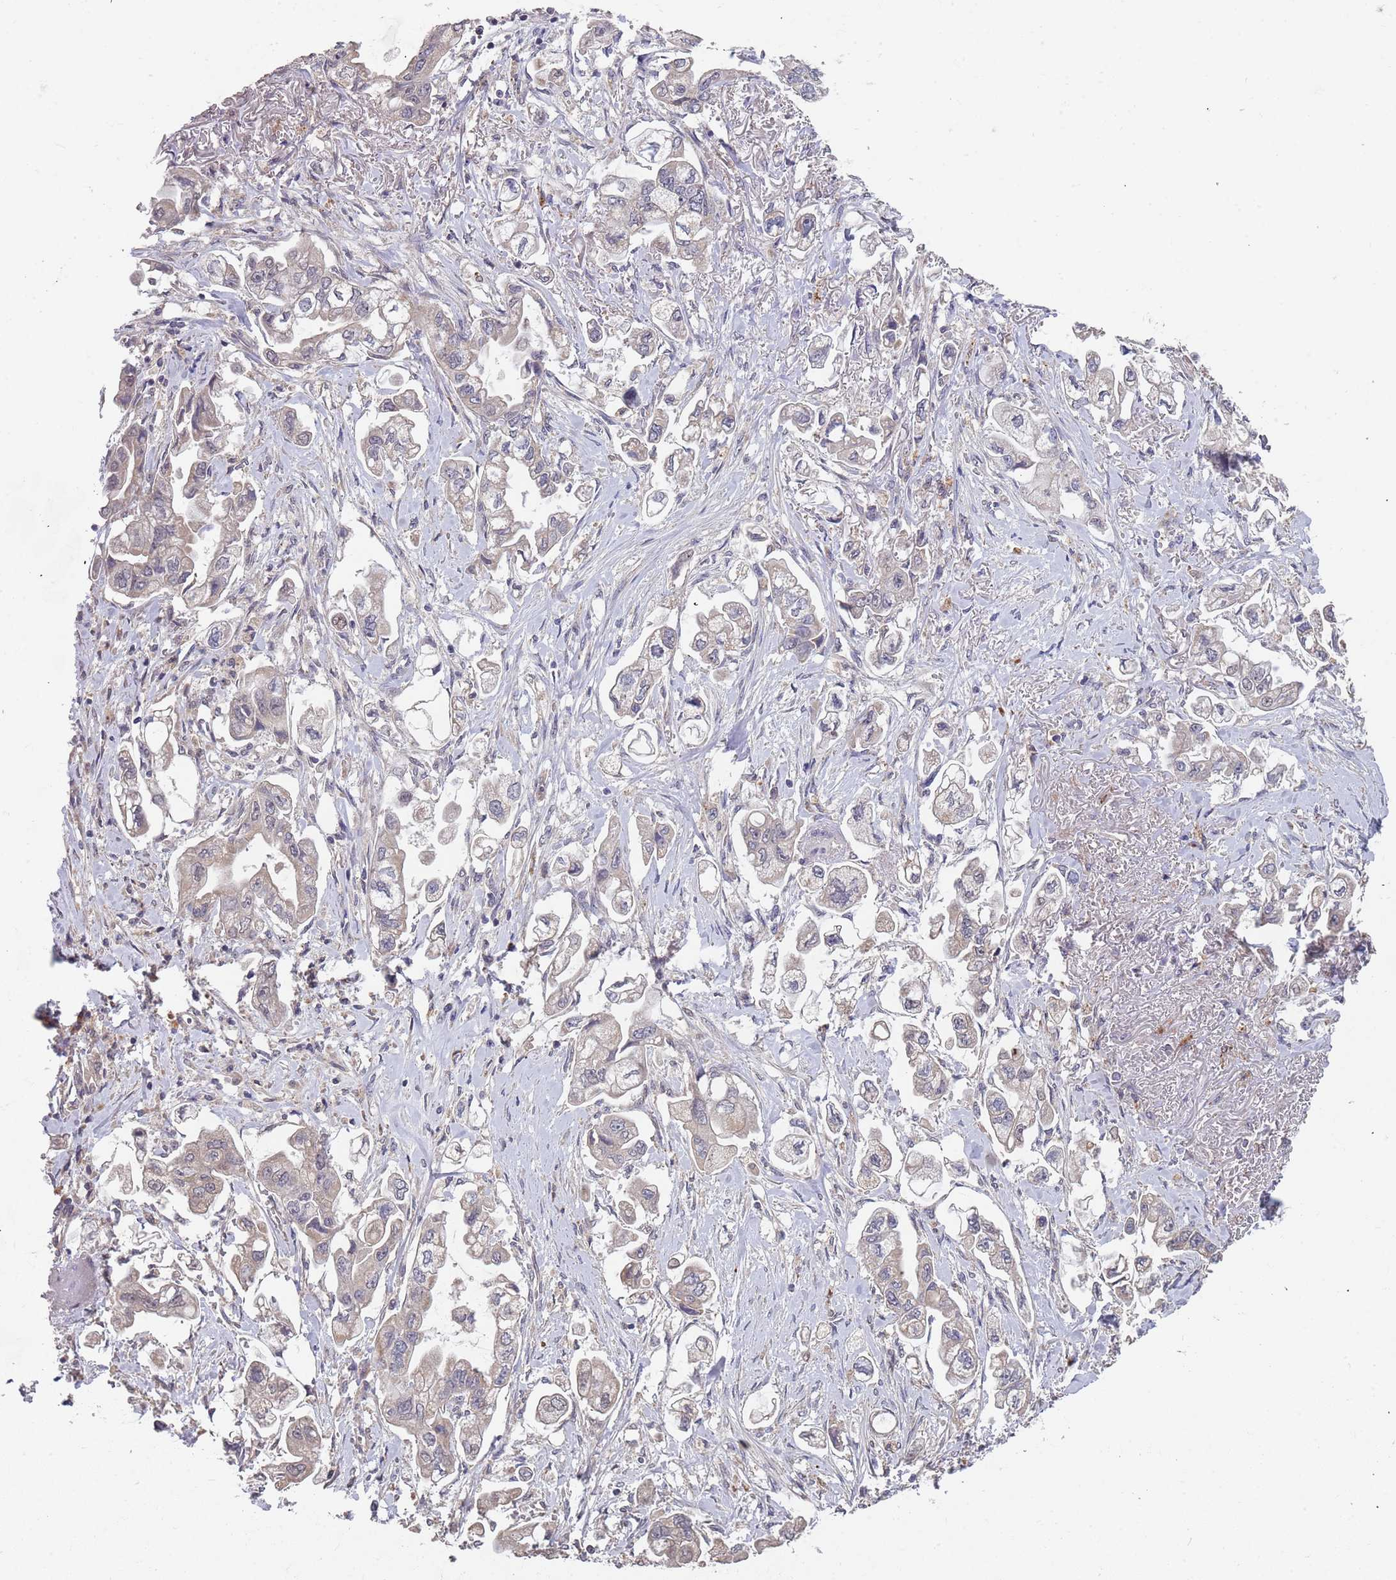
{"staining": {"intensity": "weak", "quantity": "<25%", "location": "cytoplasmic/membranous"}, "tissue": "stomach cancer", "cell_type": "Tumor cells", "image_type": "cancer", "snomed": [{"axis": "morphology", "description": "Adenocarcinoma, NOS"}, {"axis": "topography", "description": "Stomach"}], "caption": "This is an IHC image of human adenocarcinoma (stomach). There is no expression in tumor cells.", "gene": "TMEM64", "patient": {"sex": "male", "age": 62}}